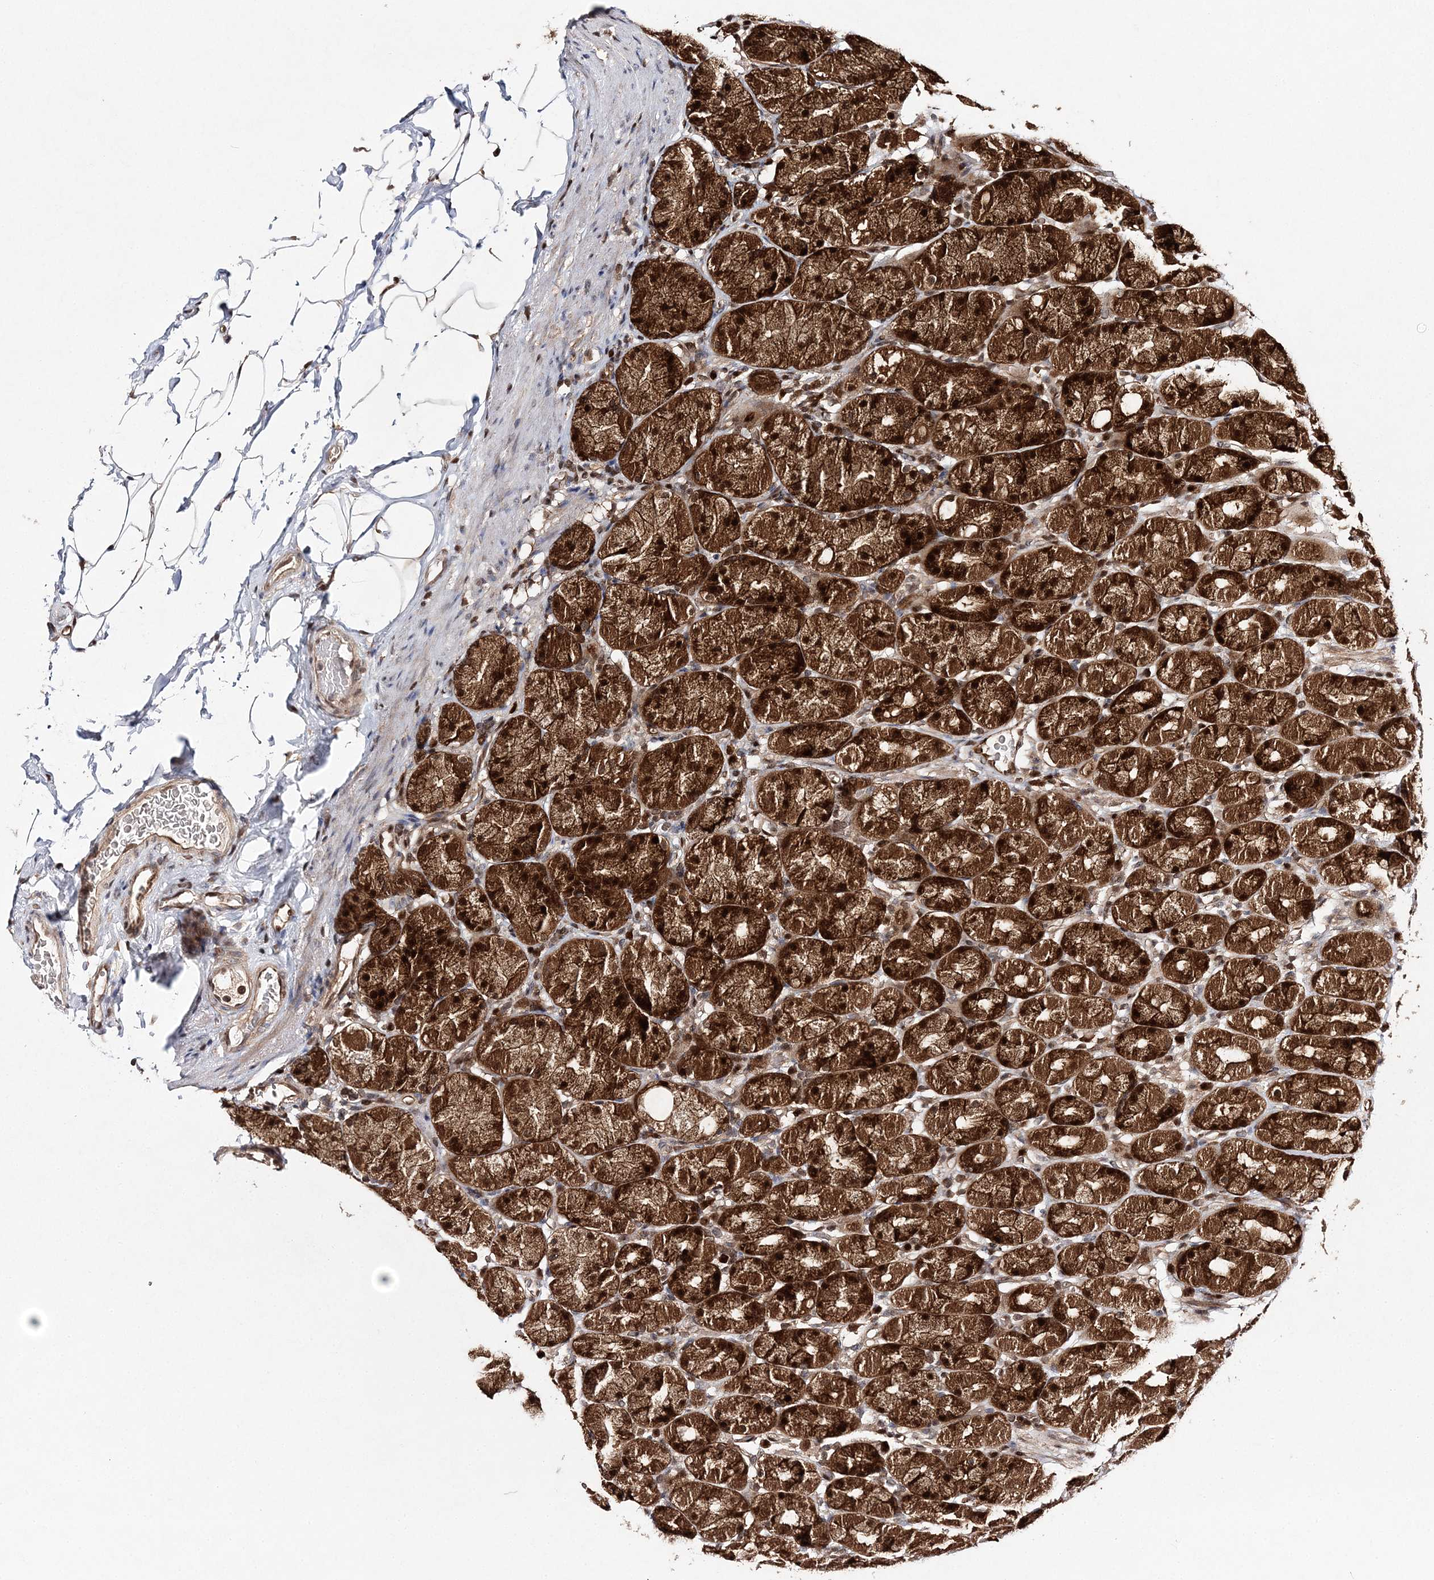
{"staining": {"intensity": "strong", "quantity": ">75%", "location": "cytoplasmic/membranous,nuclear"}, "tissue": "stomach", "cell_type": "Glandular cells", "image_type": "normal", "snomed": [{"axis": "morphology", "description": "Normal tissue, NOS"}, {"axis": "topography", "description": "Stomach, upper"}], "caption": "IHC of normal stomach exhibits high levels of strong cytoplasmic/membranous,nuclear staining in about >75% of glandular cells. (IHC, brightfield microscopy, high magnification).", "gene": "NIF3L1", "patient": {"sex": "male", "age": 68}}